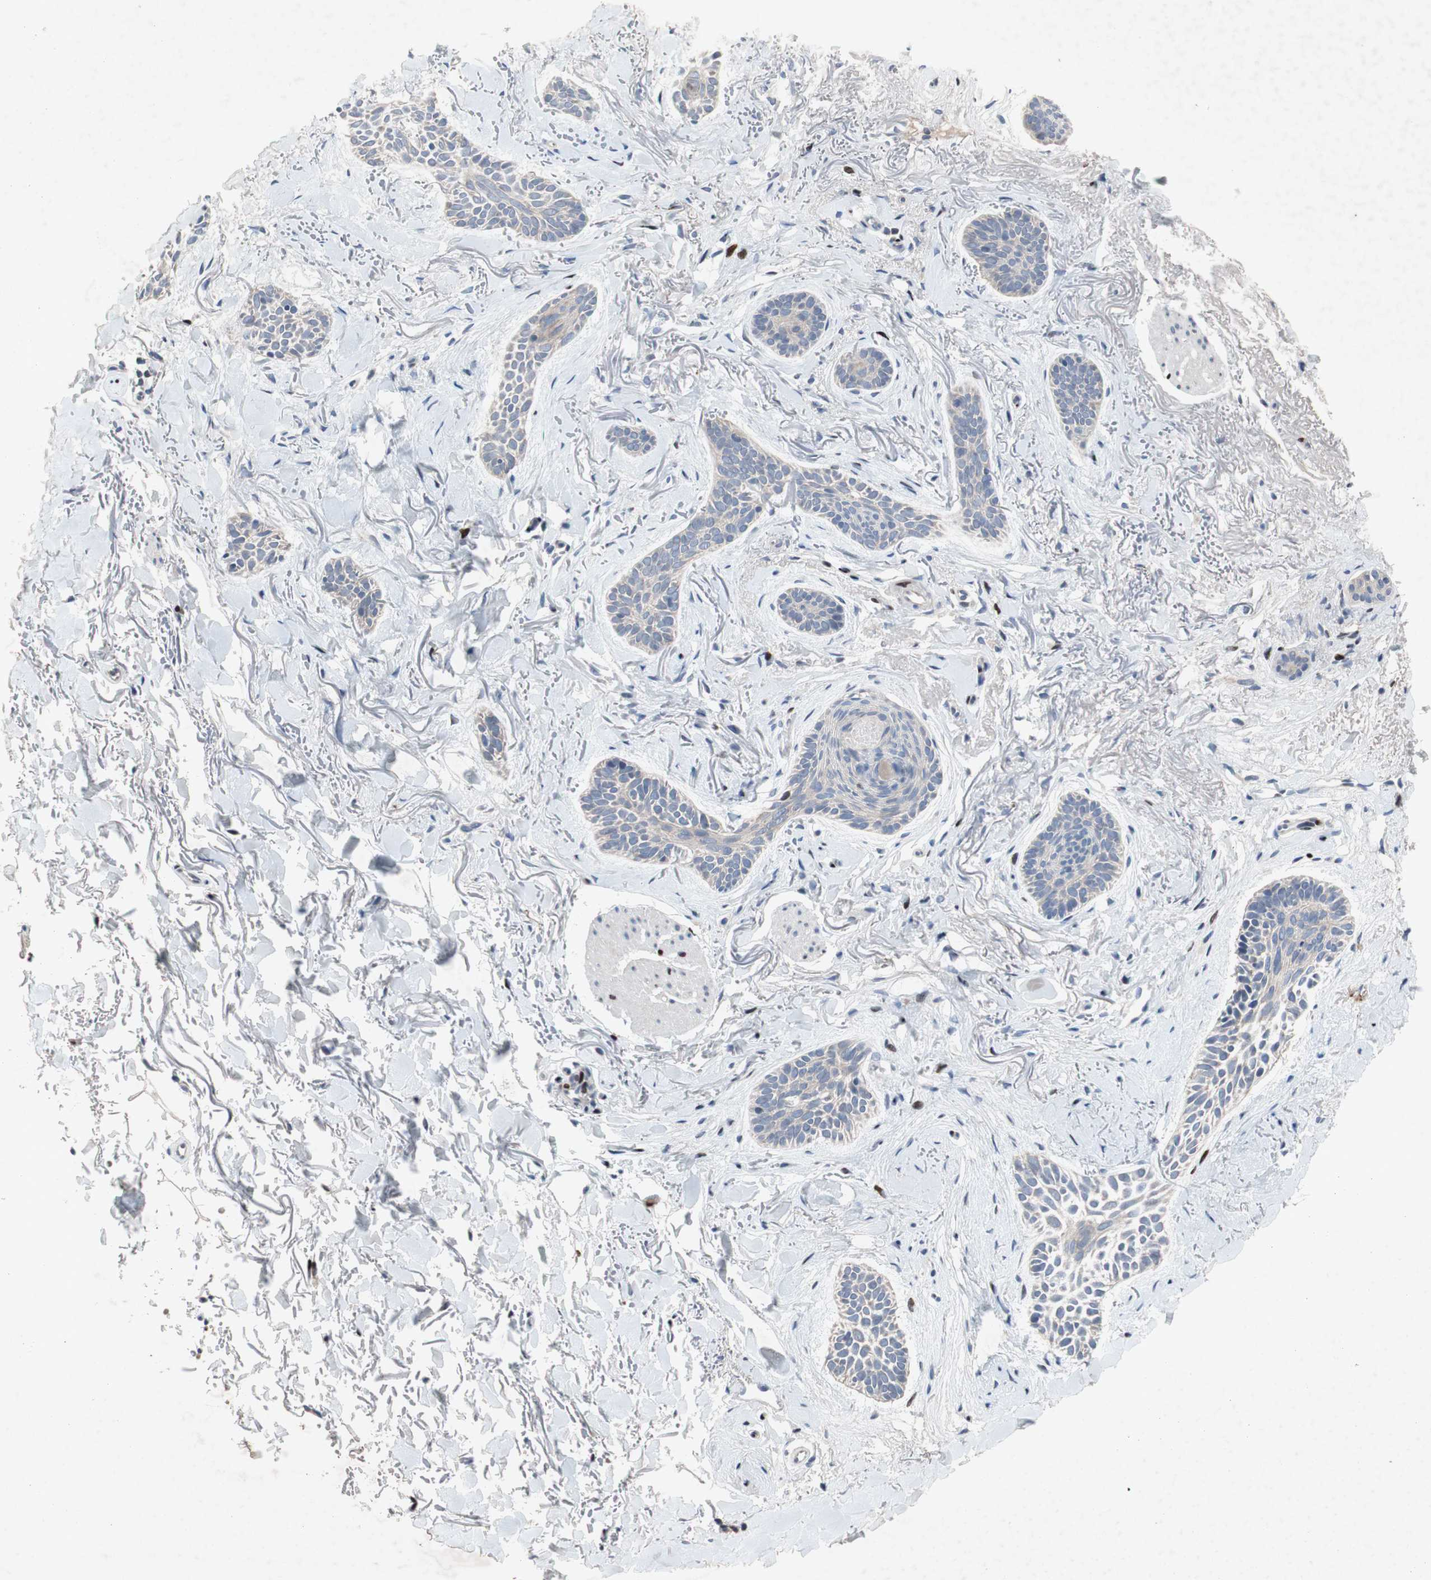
{"staining": {"intensity": "negative", "quantity": "none", "location": "none"}, "tissue": "skin cancer", "cell_type": "Tumor cells", "image_type": "cancer", "snomed": [{"axis": "morphology", "description": "Basal cell carcinoma"}, {"axis": "topography", "description": "Skin"}], "caption": "Skin cancer was stained to show a protein in brown. There is no significant staining in tumor cells.", "gene": "MUTYH", "patient": {"sex": "female", "age": 84}}